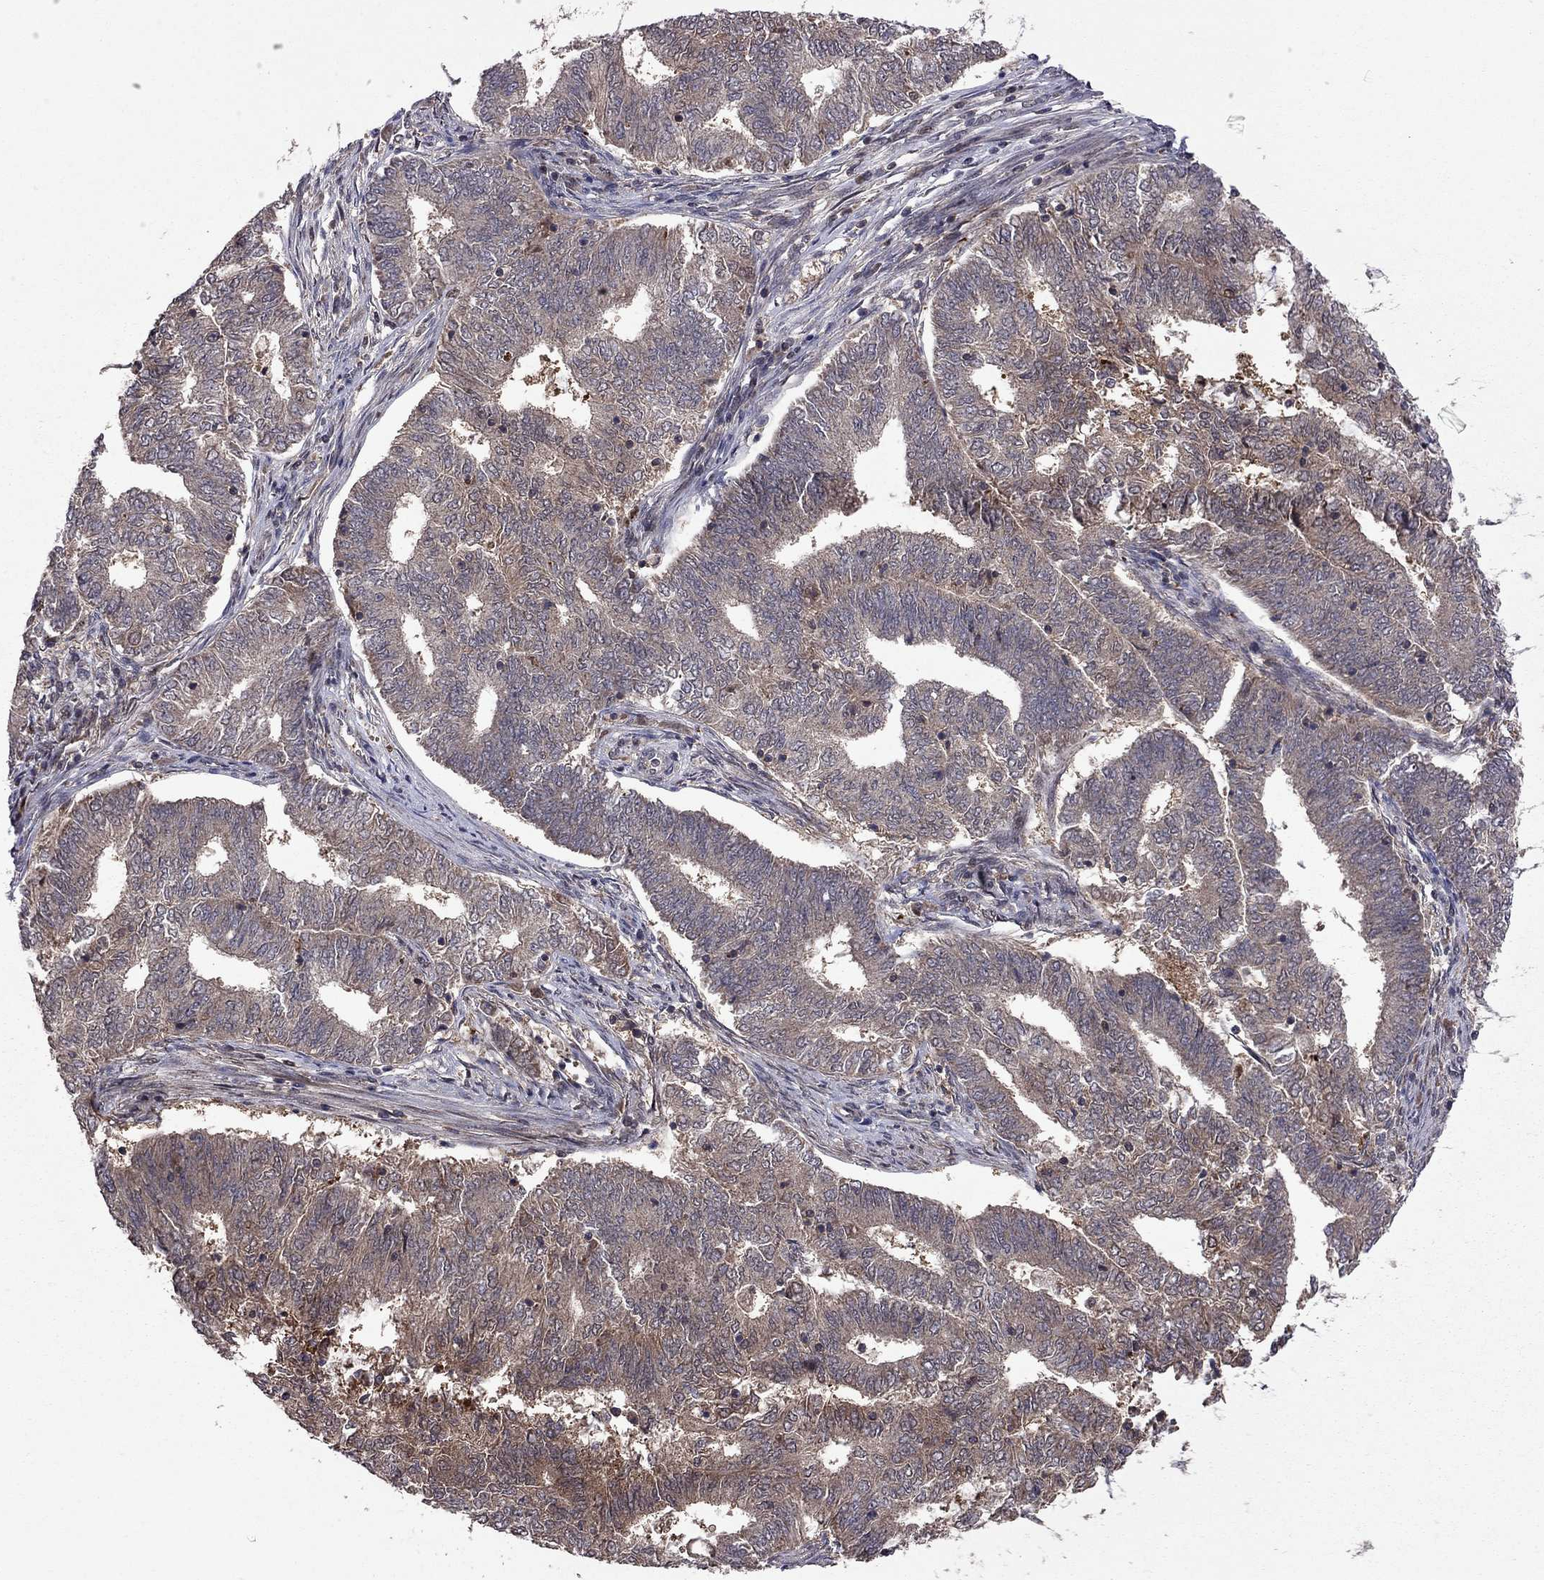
{"staining": {"intensity": "weak", "quantity": "25%-75%", "location": "cytoplasmic/membranous"}, "tissue": "endometrial cancer", "cell_type": "Tumor cells", "image_type": "cancer", "snomed": [{"axis": "morphology", "description": "Adenocarcinoma, NOS"}, {"axis": "topography", "description": "Endometrium"}], "caption": "Human endometrial adenocarcinoma stained for a protein (brown) displays weak cytoplasmic/membranous positive expression in approximately 25%-75% of tumor cells.", "gene": "IPP", "patient": {"sex": "female", "age": 62}}